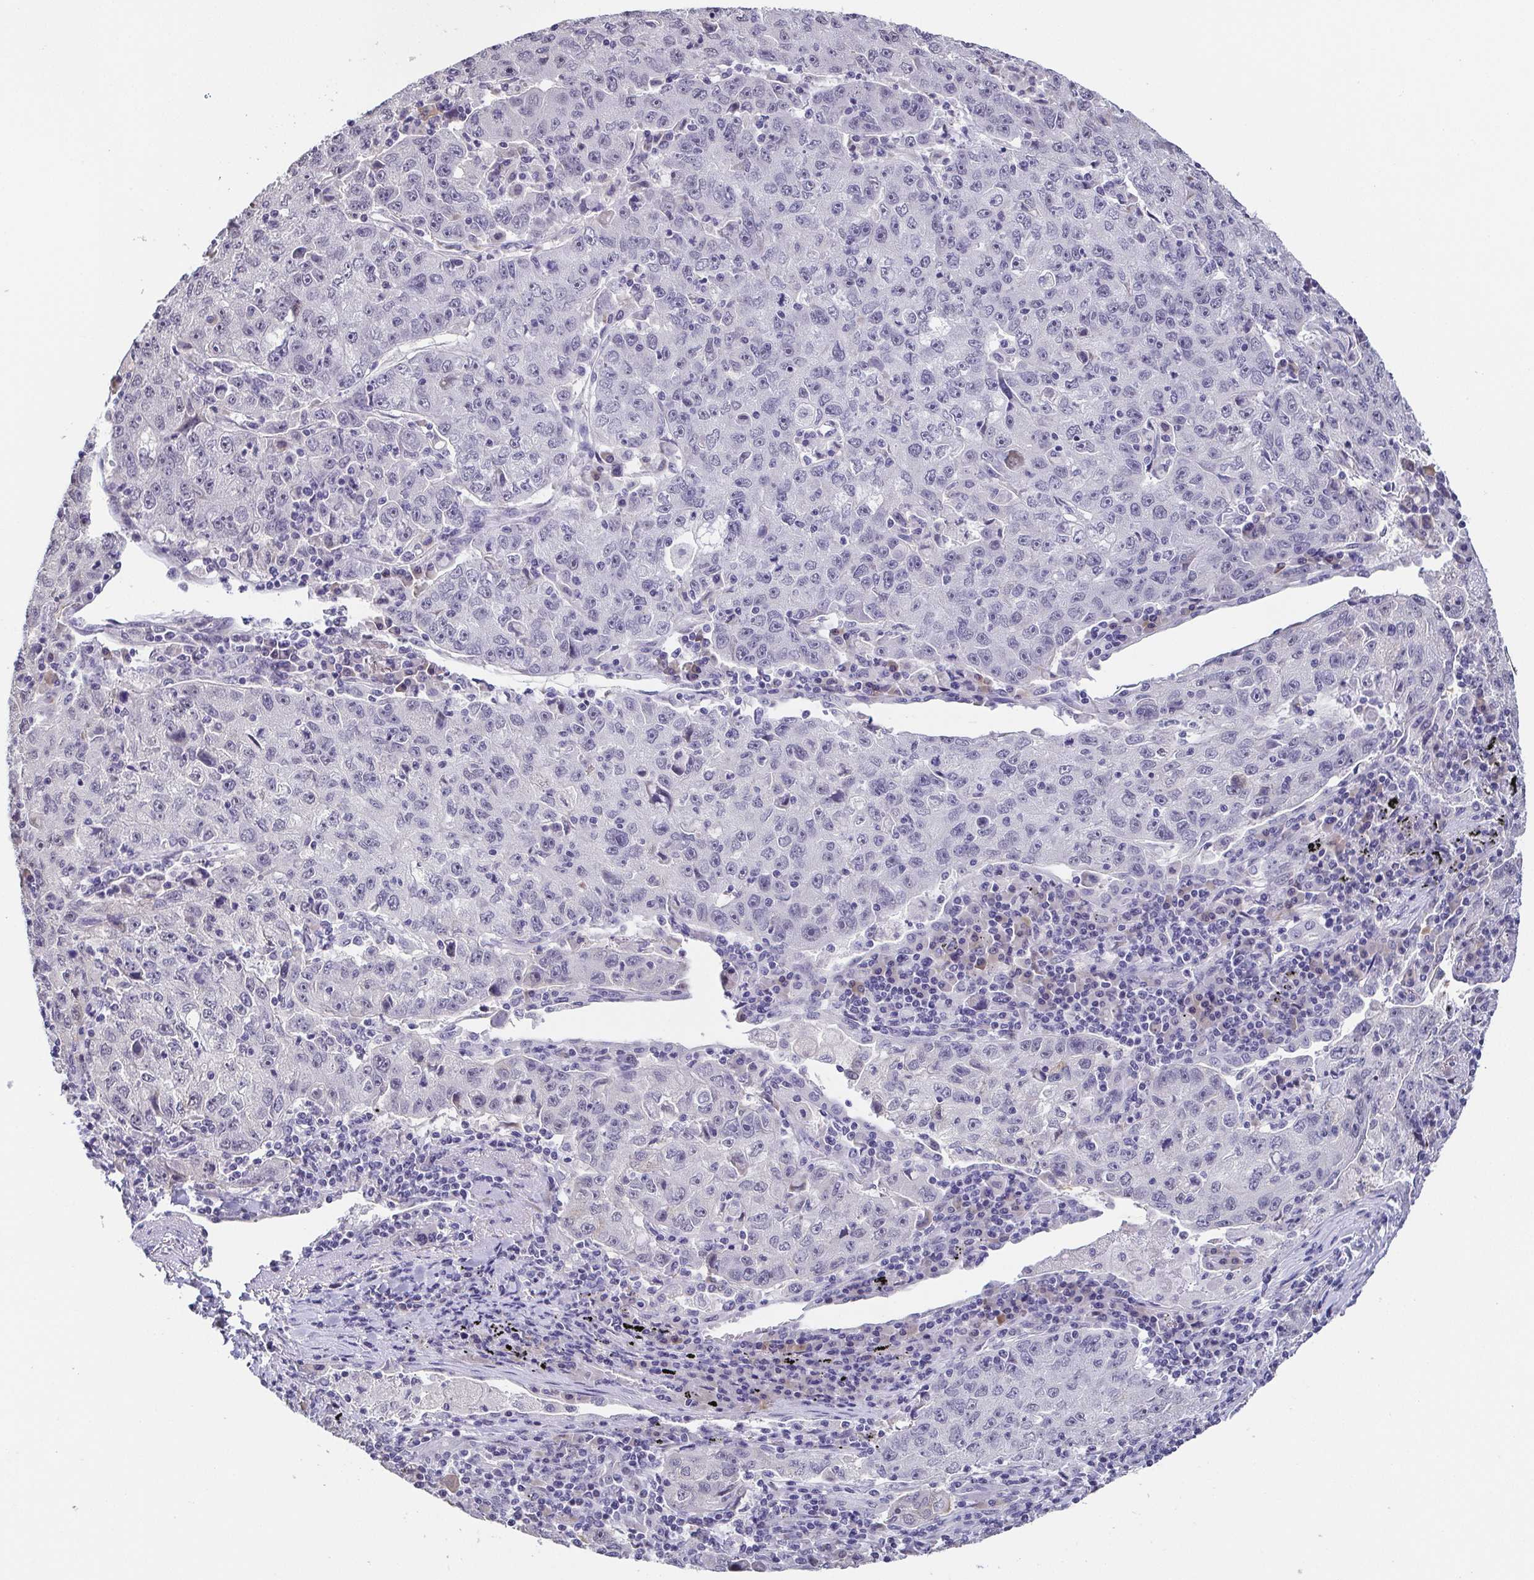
{"staining": {"intensity": "negative", "quantity": "none", "location": "none"}, "tissue": "lung cancer", "cell_type": "Tumor cells", "image_type": "cancer", "snomed": [{"axis": "morphology", "description": "Normal morphology"}, {"axis": "morphology", "description": "Adenocarcinoma, NOS"}, {"axis": "topography", "description": "Lymph node"}, {"axis": "topography", "description": "Lung"}], "caption": "This is a photomicrograph of immunohistochemistry staining of lung cancer (adenocarcinoma), which shows no staining in tumor cells. The staining is performed using DAB brown chromogen with nuclei counter-stained in using hematoxylin.", "gene": "NEFH", "patient": {"sex": "female", "age": 57}}